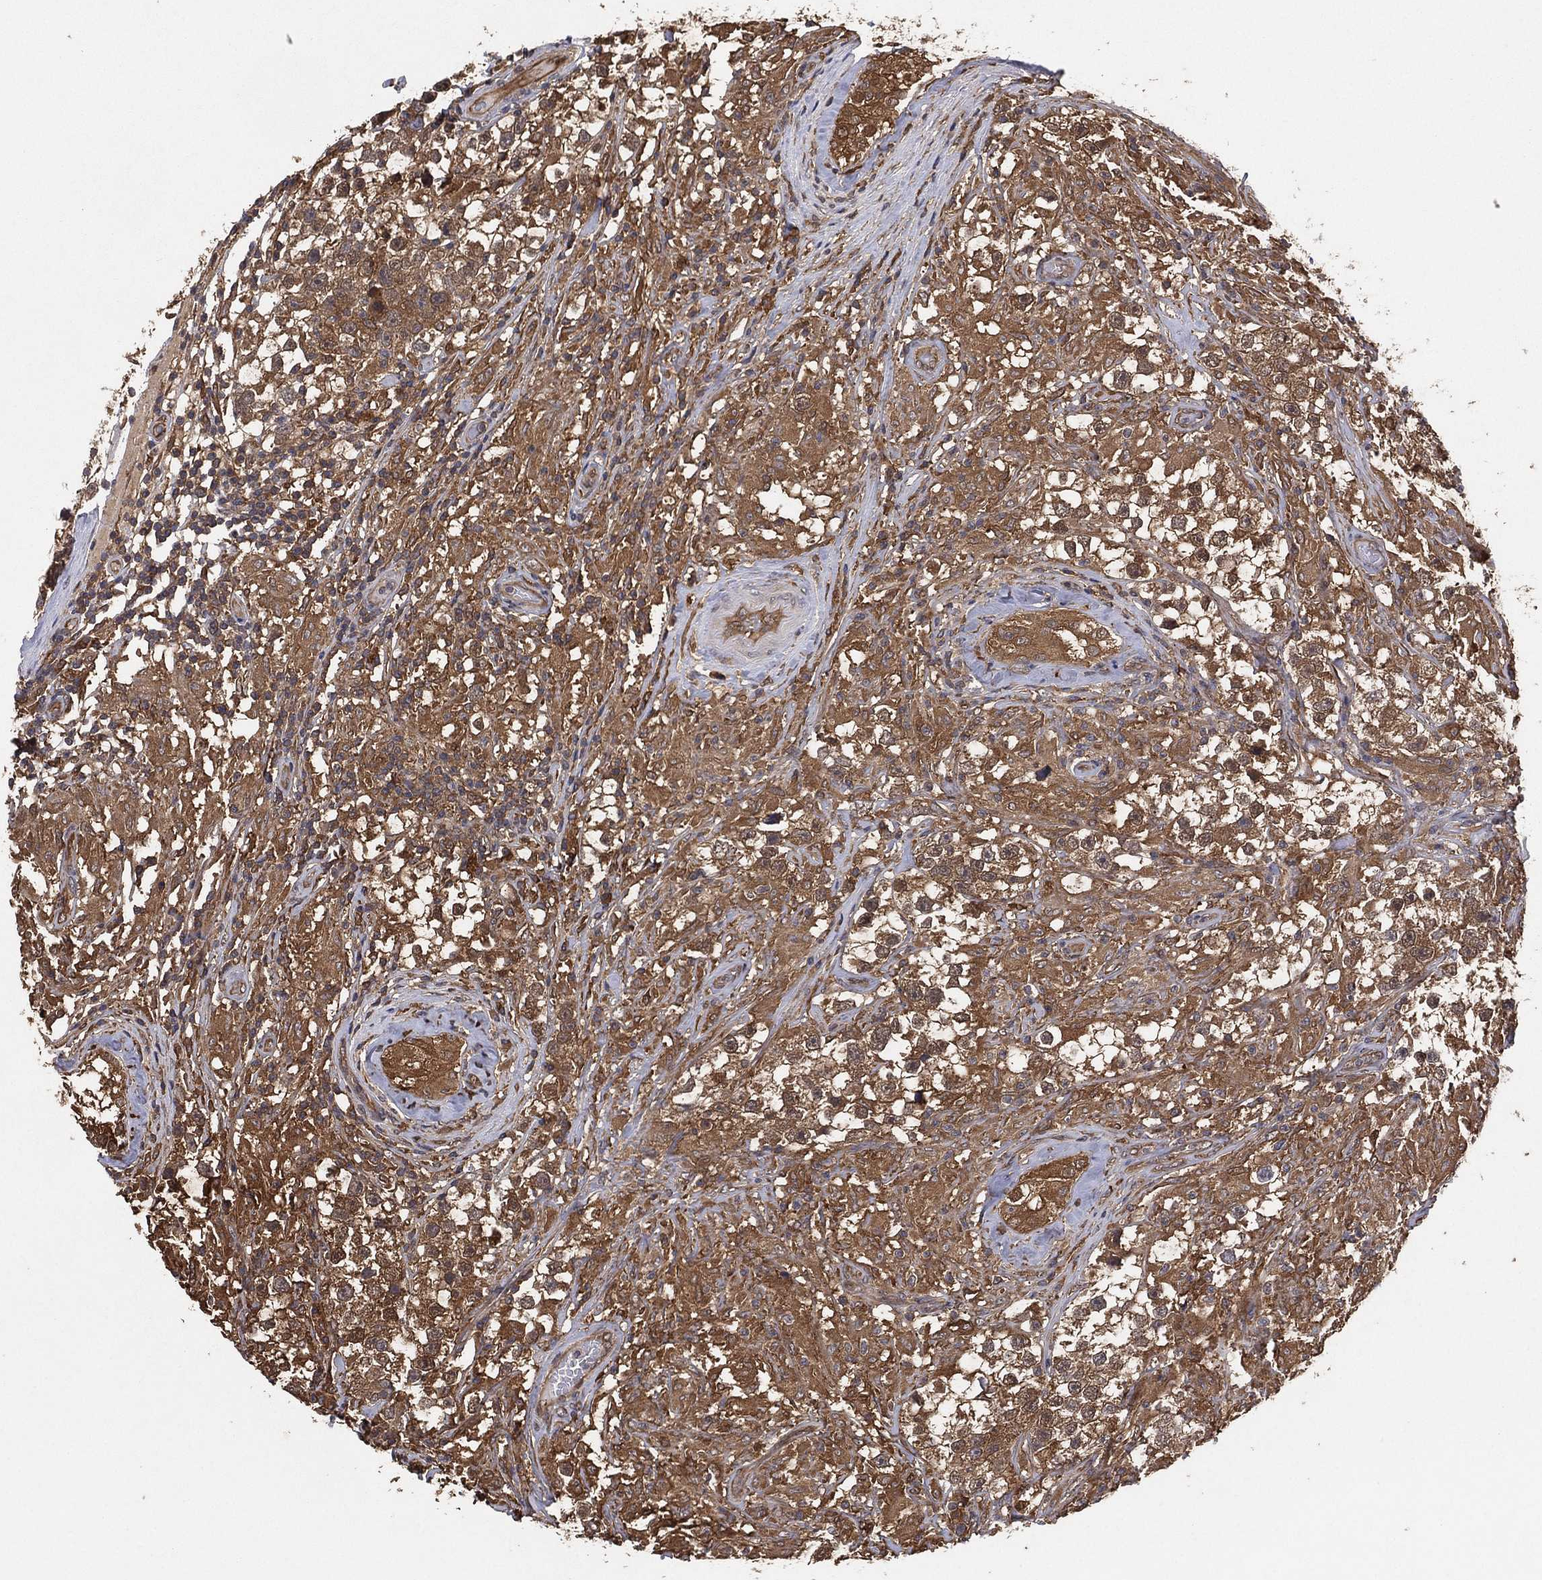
{"staining": {"intensity": "strong", "quantity": "25%-75%", "location": "cytoplasmic/membranous"}, "tissue": "testis cancer", "cell_type": "Tumor cells", "image_type": "cancer", "snomed": [{"axis": "morphology", "description": "Seminoma, NOS"}, {"axis": "topography", "description": "Testis"}], "caption": "Immunohistochemical staining of human testis cancer exhibits strong cytoplasmic/membranous protein expression in approximately 25%-75% of tumor cells.", "gene": "PSMG4", "patient": {"sex": "male", "age": 46}}